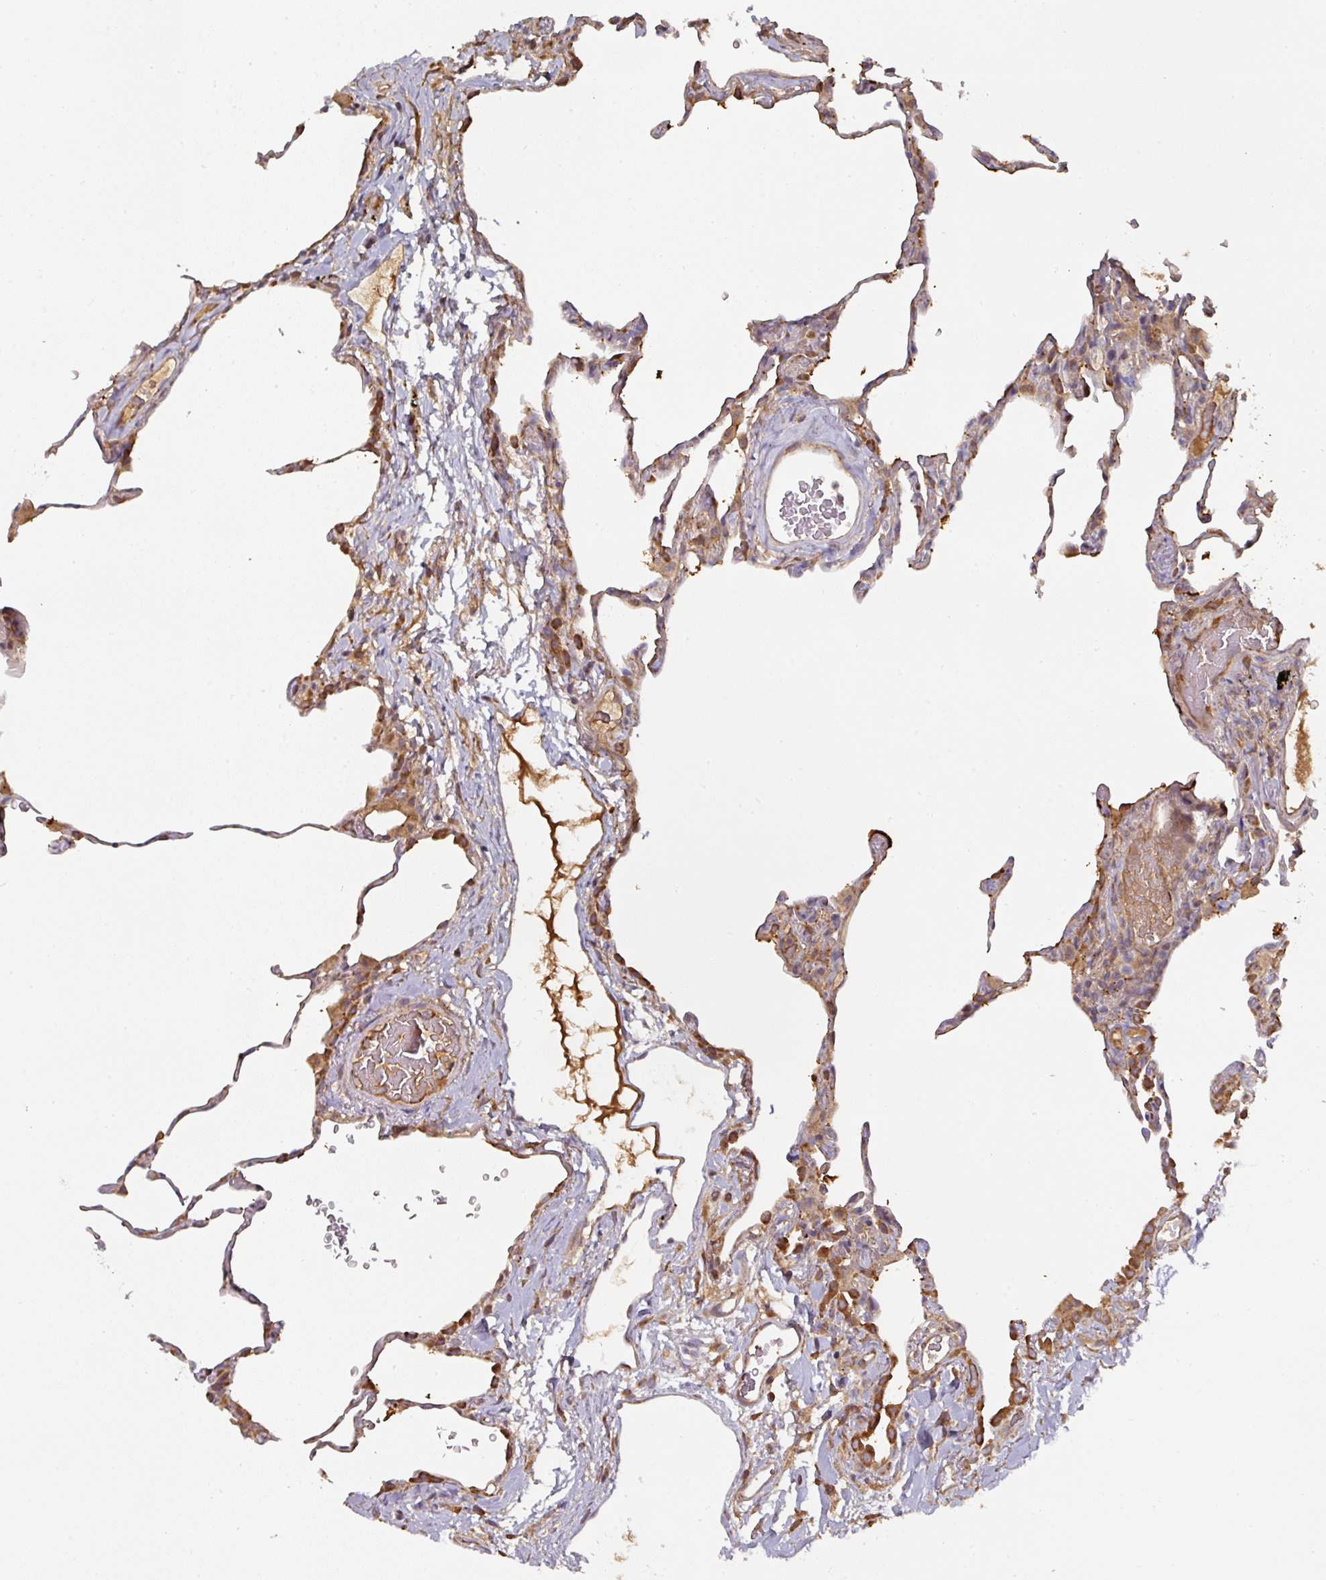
{"staining": {"intensity": "moderate", "quantity": "25%-75%", "location": "cytoplasmic/membranous"}, "tissue": "lung", "cell_type": "Alveolar cells", "image_type": "normal", "snomed": [{"axis": "morphology", "description": "Normal tissue, NOS"}, {"axis": "topography", "description": "Lung"}], "caption": "Lung stained with immunohistochemistry (IHC) demonstrates moderate cytoplasmic/membranous positivity in about 25%-75% of alveolar cells. Using DAB (3,3'-diaminobenzidine) (brown) and hematoxylin (blue) stains, captured at high magnification using brightfield microscopy.", "gene": "CEP95", "patient": {"sex": "female", "age": 57}}